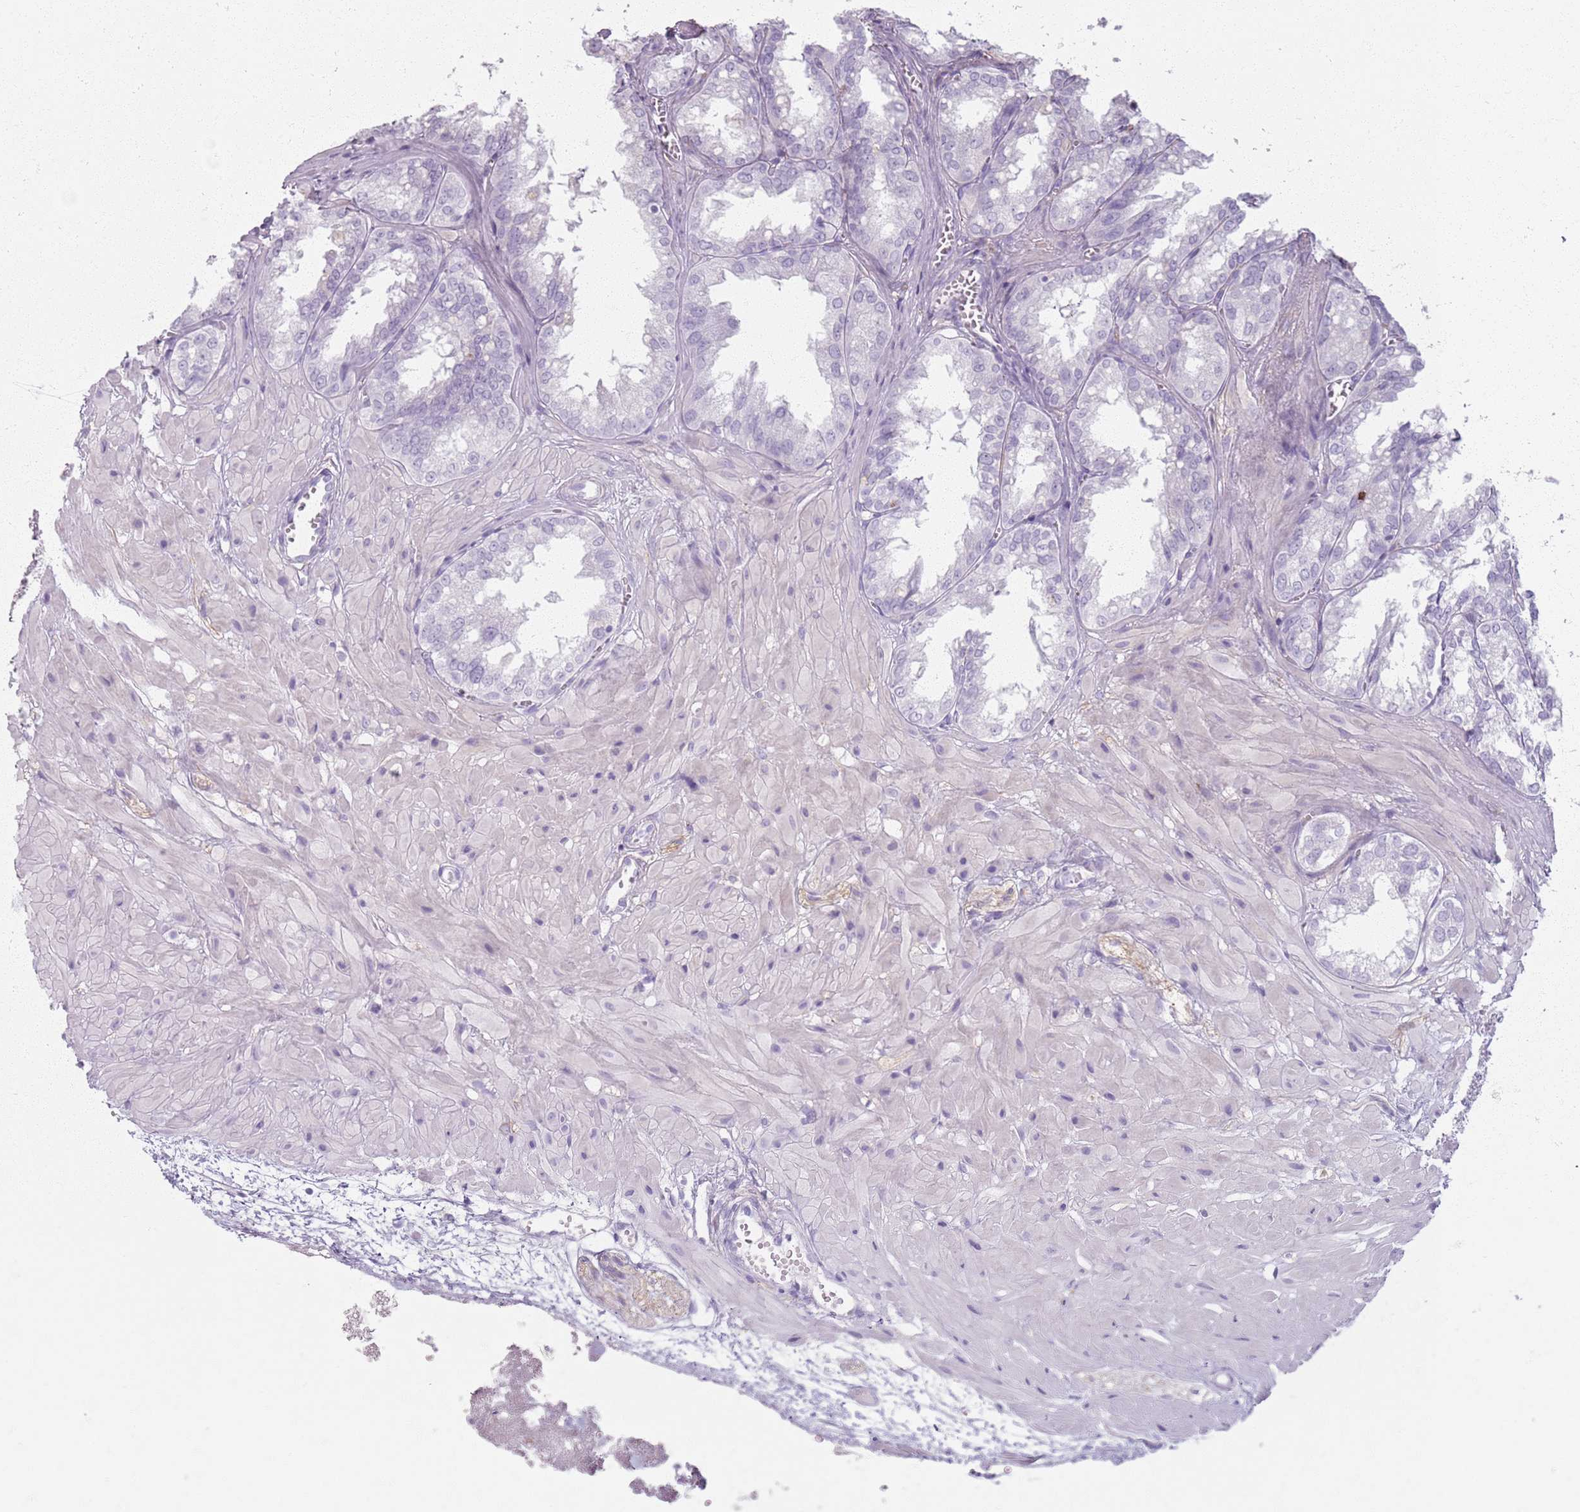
{"staining": {"intensity": "negative", "quantity": "none", "location": "none"}, "tissue": "seminal vesicle", "cell_type": "Glandular cells", "image_type": "normal", "snomed": [{"axis": "morphology", "description": "Normal tissue, NOS"}, {"axis": "topography", "description": "Prostate"}, {"axis": "topography", "description": "Seminal veicle"}], "caption": "Protein analysis of benign seminal vesicle displays no significant expression in glandular cells.", "gene": "GDPGP1", "patient": {"sex": "male", "age": 51}}